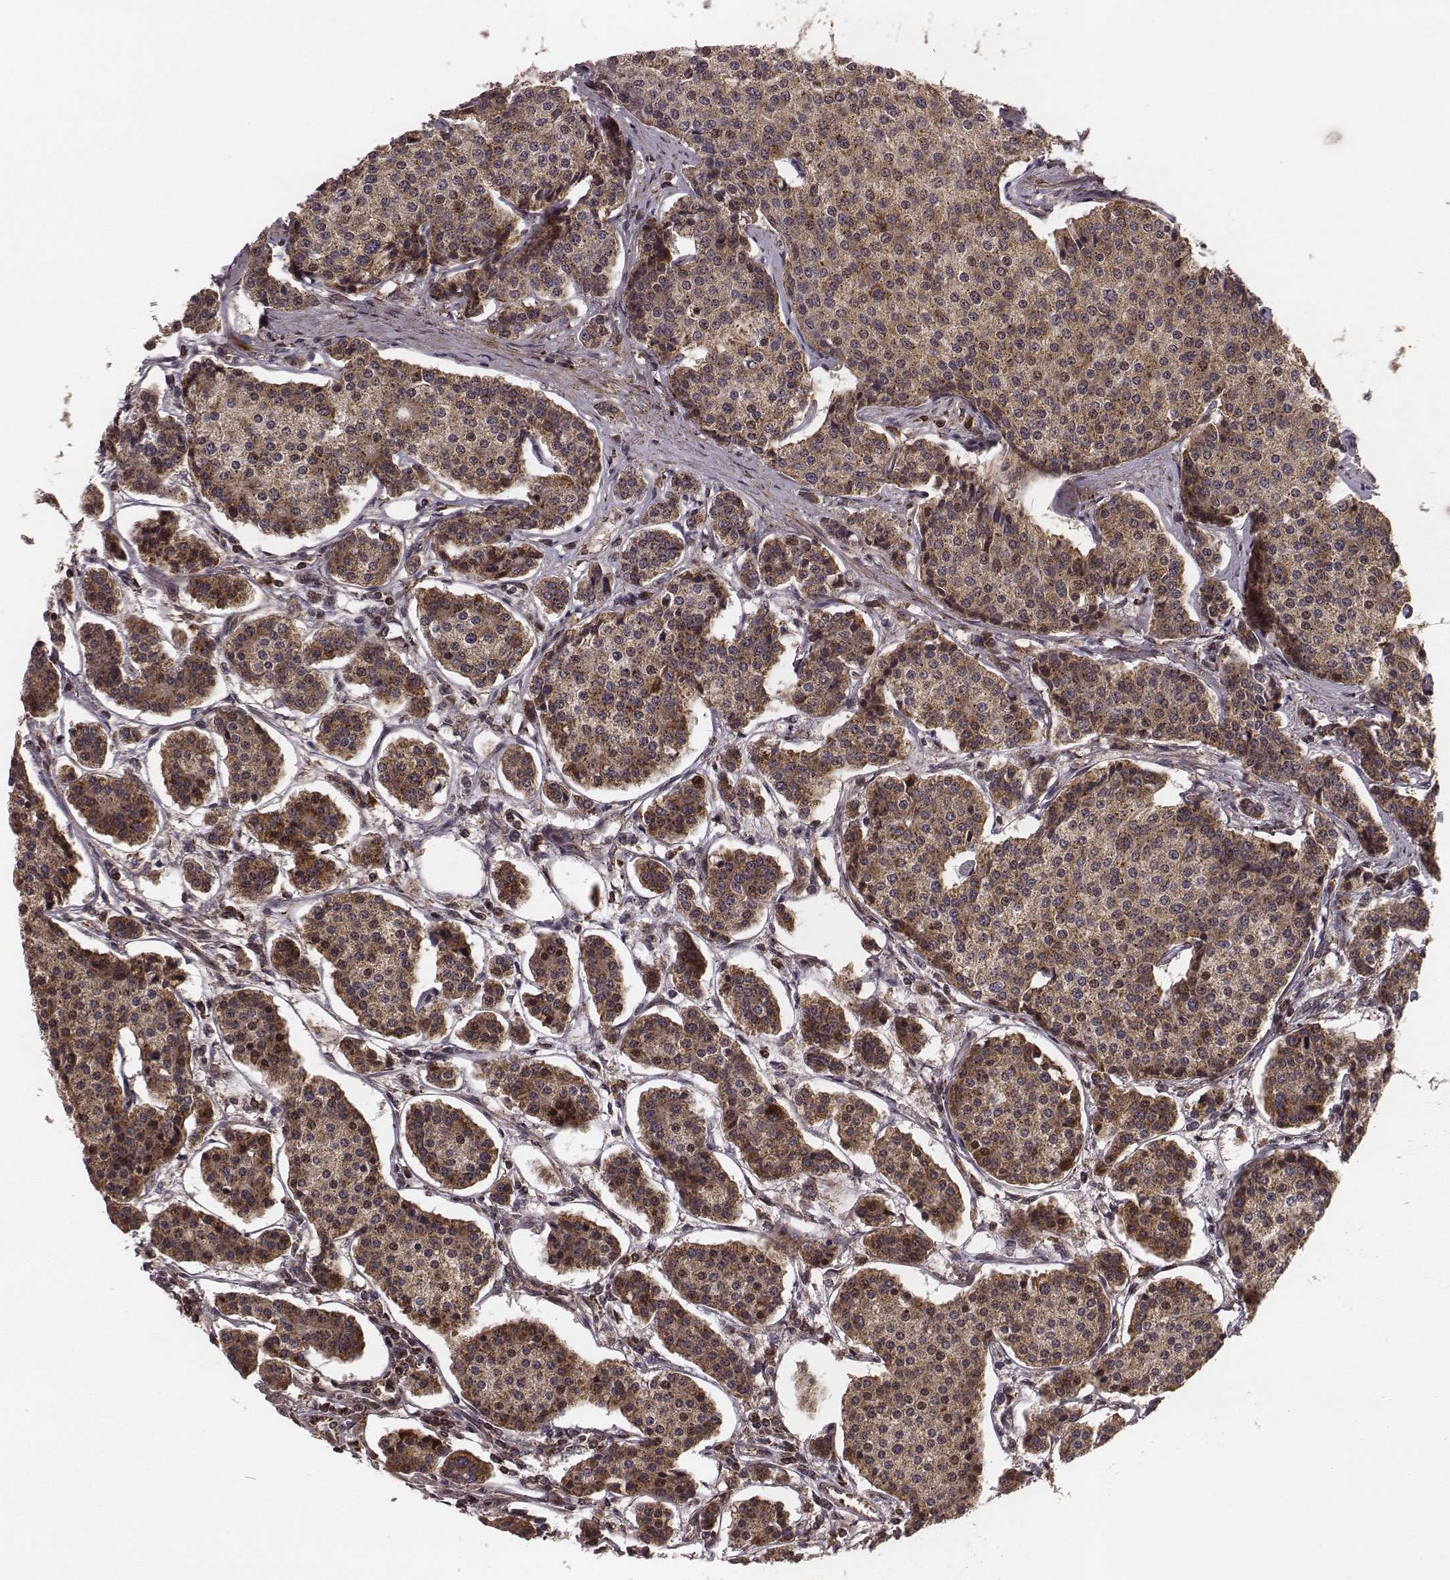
{"staining": {"intensity": "moderate", "quantity": ">75%", "location": "cytoplasmic/membranous"}, "tissue": "carcinoid", "cell_type": "Tumor cells", "image_type": "cancer", "snomed": [{"axis": "morphology", "description": "Carcinoid, malignant, NOS"}, {"axis": "topography", "description": "Small intestine"}], "caption": "Approximately >75% of tumor cells in carcinoid show moderate cytoplasmic/membranous protein positivity as visualized by brown immunohistochemical staining.", "gene": "ZDHHC21", "patient": {"sex": "female", "age": 65}}